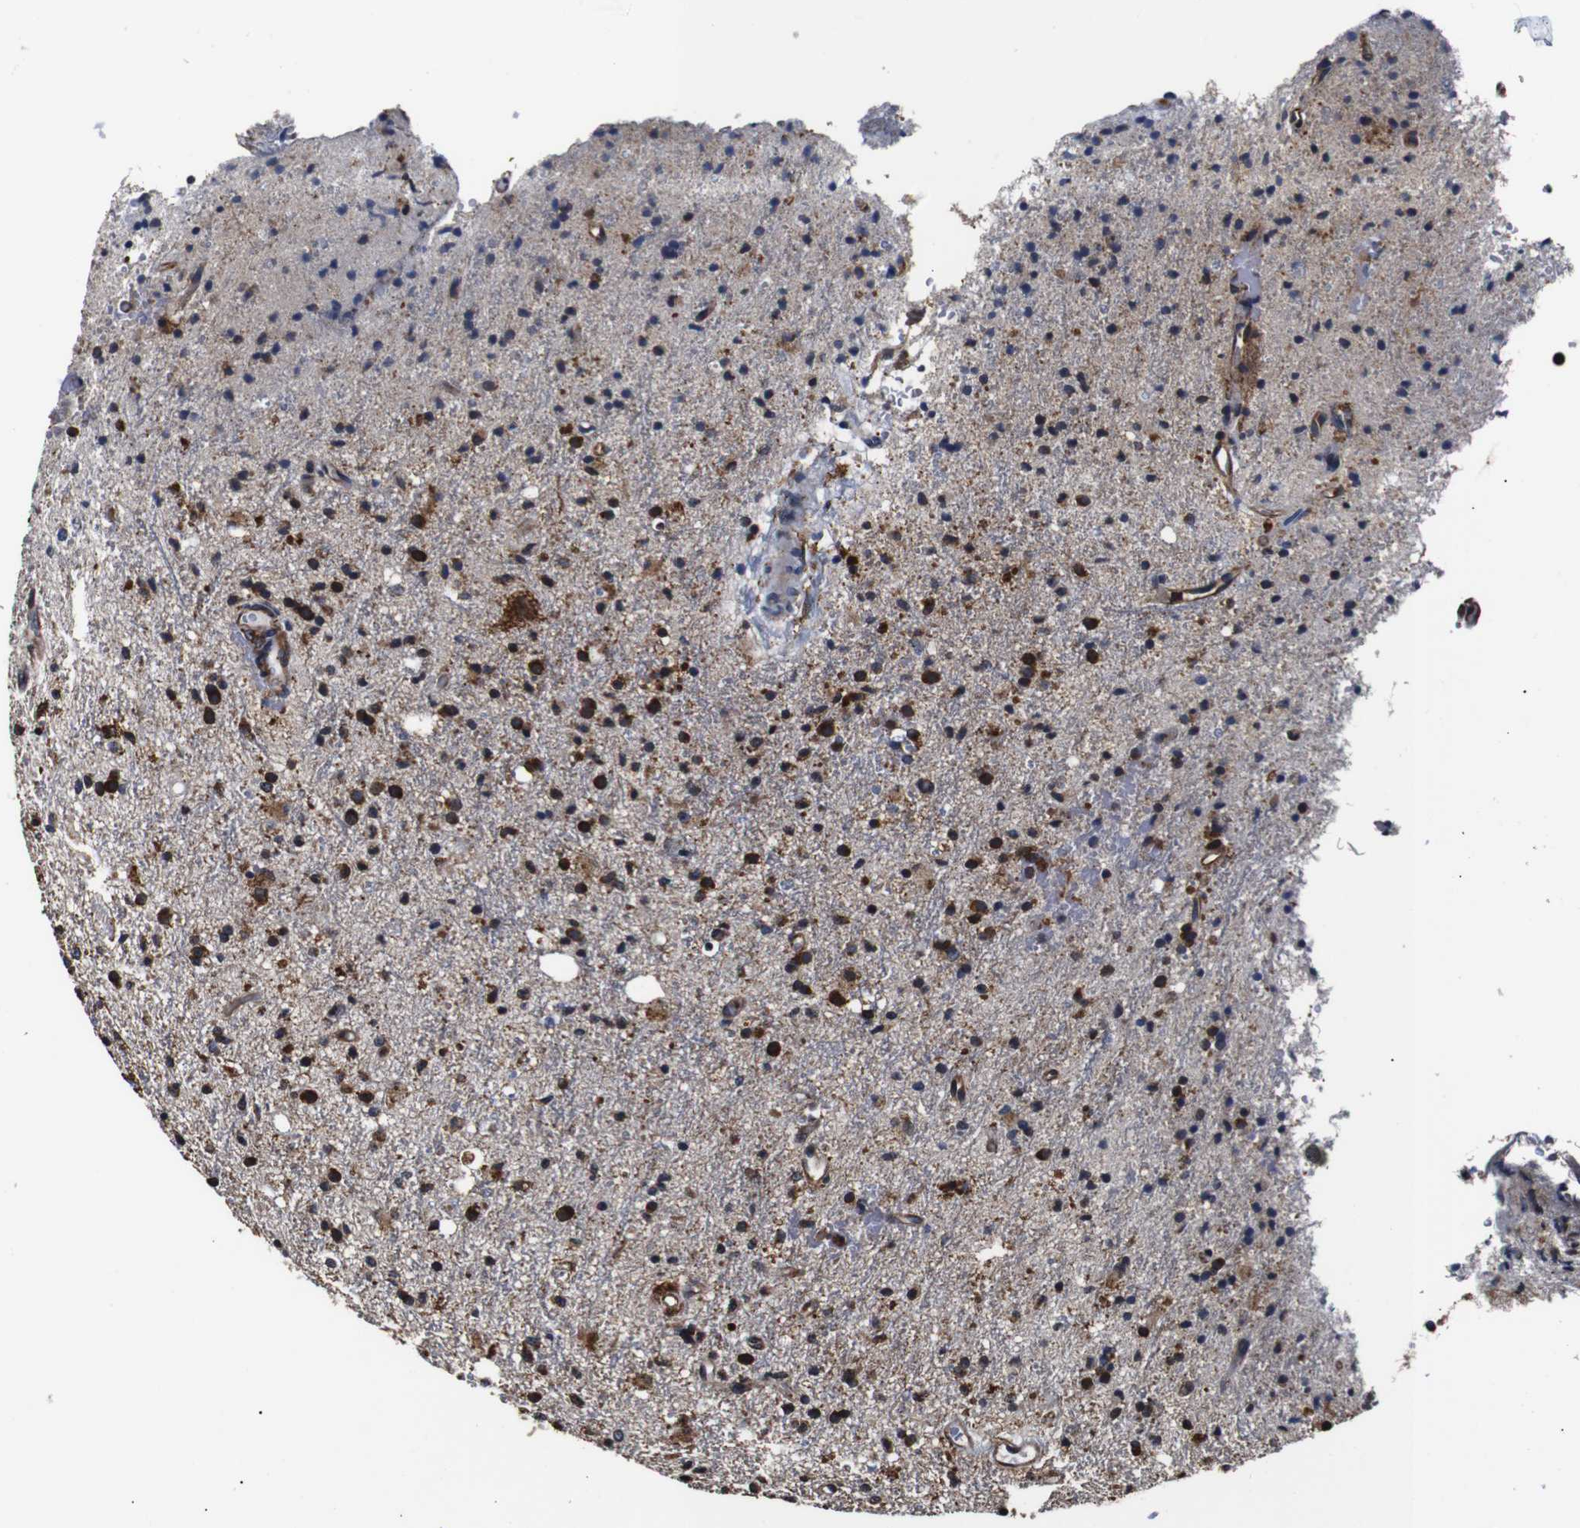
{"staining": {"intensity": "moderate", "quantity": "25%-75%", "location": "cytoplasmic/membranous"}, "tissue": "glioma", "cell_type": "Tumor cells", "image_type": "cancer", "snomed": [{"axis": "morphology", "description": "Glioma, malignant, High grade"}, {"axis": "topography", "description": "Brain"}], "caption": "Immunohistochemistry (IHC) (DAB (3,3'-diaminobenzidine)) staining of malignant high-grade glioma exhibits moderate cytoplasmic/membranous protein positivity in approximately 25%-75% of tumor cells.", "gene": "HHIP", "patient": {"sex": "male", "age": 47}}